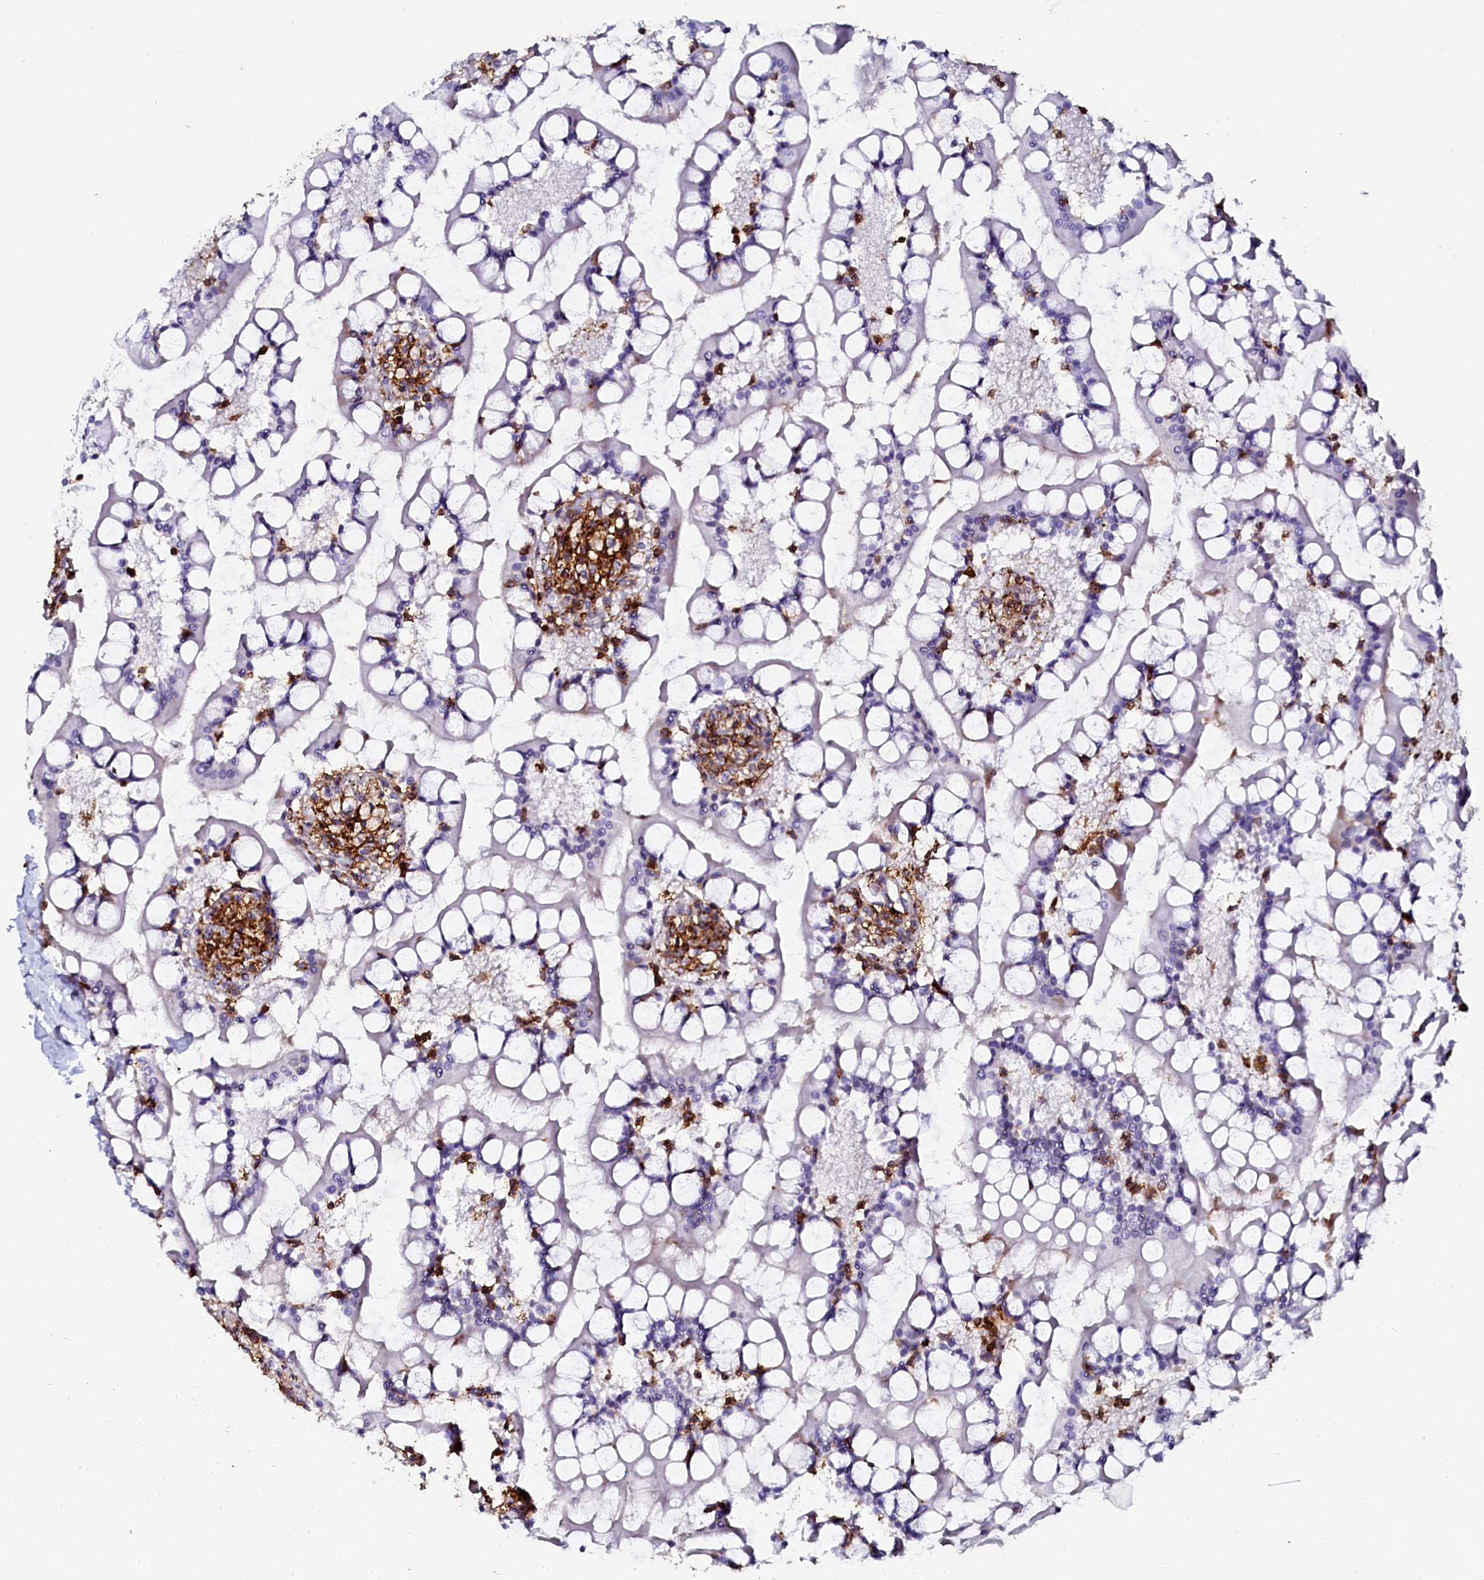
{"staining": {"intensity": "weak", "quantity": "<25%", "location": "cytoplasmic/membranous"}, "tissue": "small intestine", "cell_type": "Glandular cells", "image_type": "normal", "snomed": [{"axis": "morphology", "description": "Normal tissue, NOS"}, {"axis": "topography", "description": "Small intestine"}], "caption": "Histopathology image shows no significant protein expression in glandular cells of unremarkable small intestine. Brightfield microscopy of IHC stained with DAB (3,3'-diaminobenzidine) (brown) and hematoxylin (blue), captured at high magnification.", "gene": "AAAS", "patient": {"sex": "male", "age": 52}}